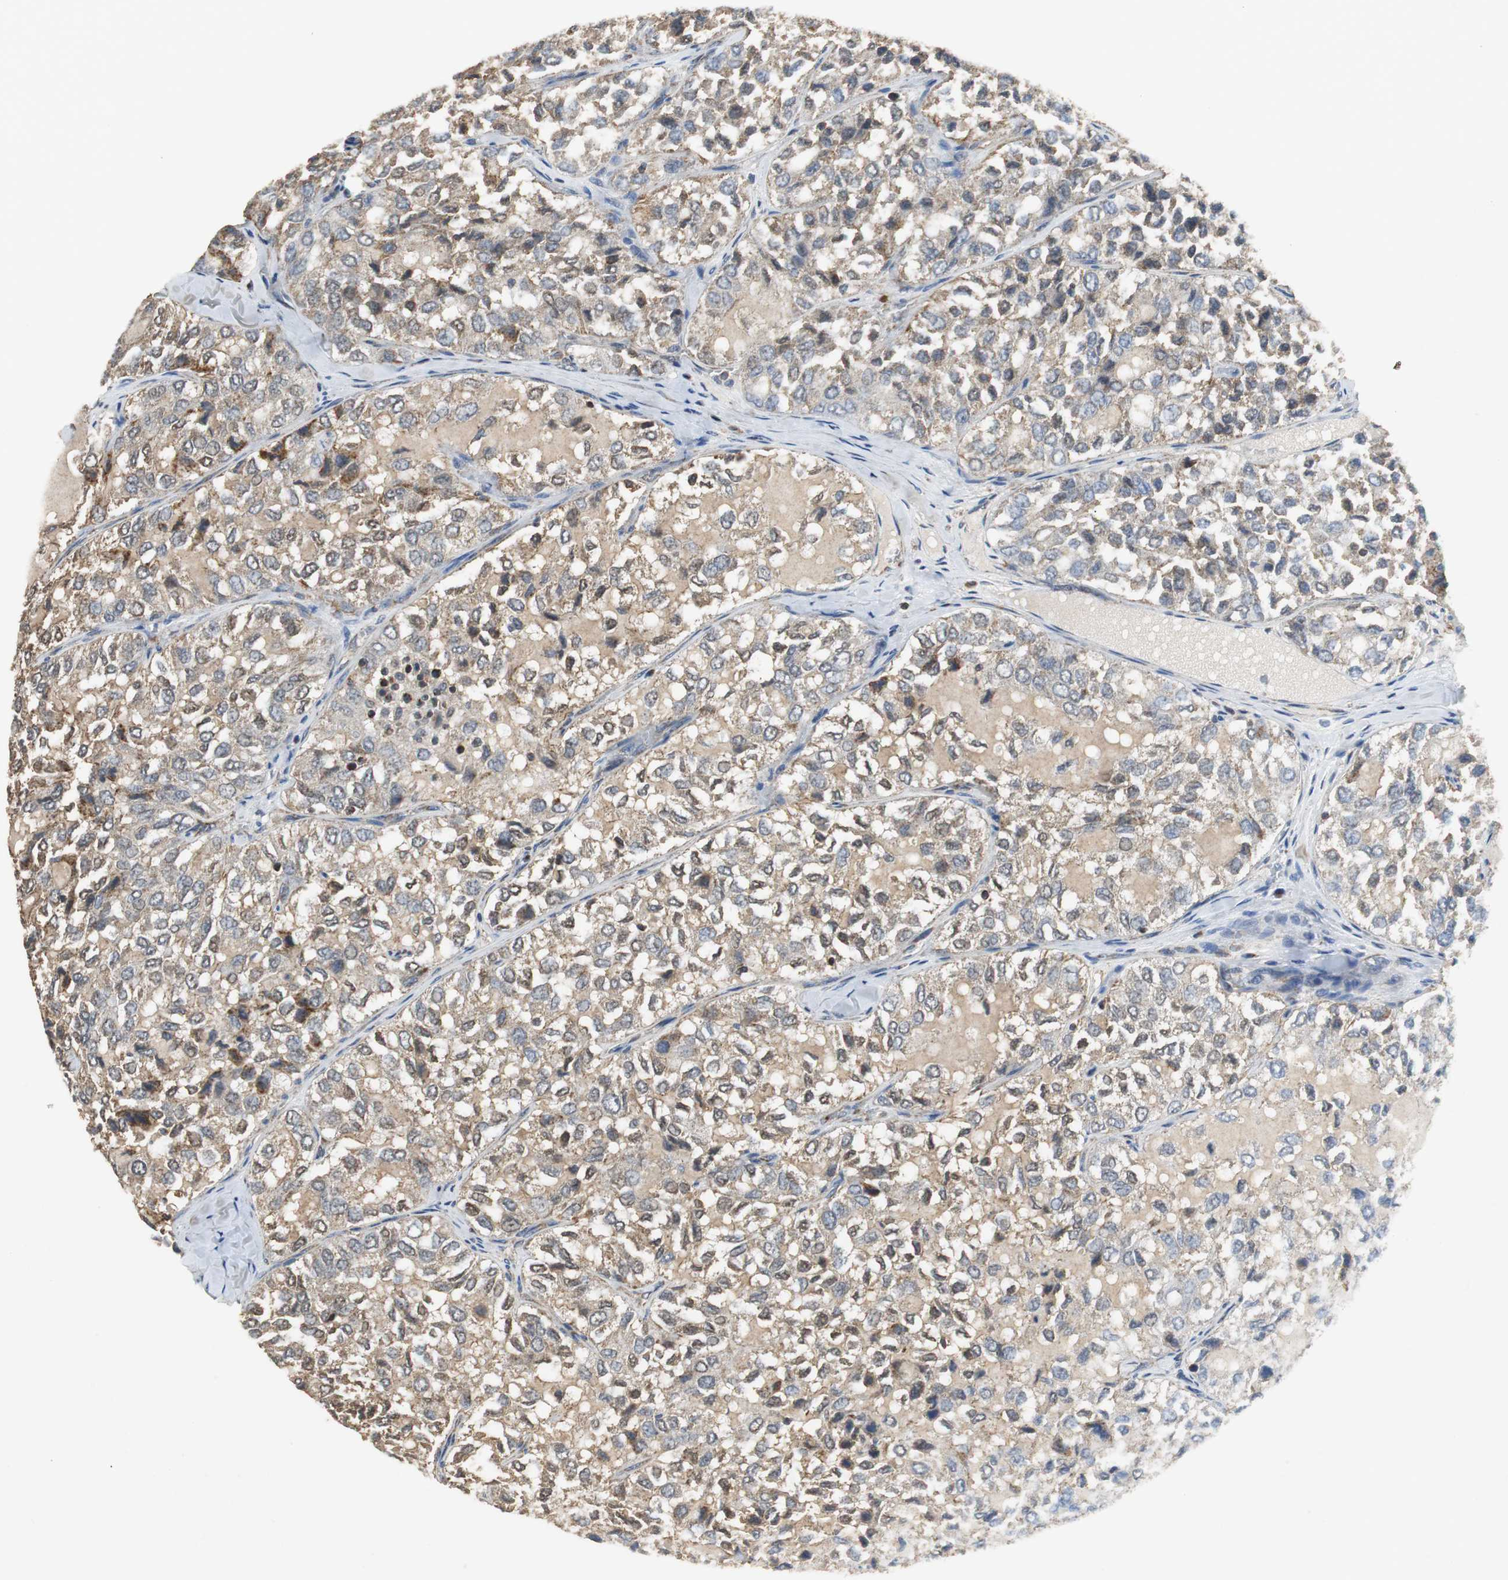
{"staining": {"intensity": "weak", "quantity": "<25%", "location": "cytoplasmic/membranous,nuclear"}, "tissue": "thyroid cancer", "cell_type": "Tumor cells", "image_type": "cancer", "snomed": [{"axis": "morphology", "description": "Follicular adenoma carcinoma, NOS"}, {"axis": "topography", "description": "Thyroid gland"}], "caption": "Immunohistochemistry (IHC) micrograph of human thyroid cancer (follicular adenoma carcinoma) stained for a protein (brown), which reveals no positivity in tumor cells.", "gene": "NNT", "patient": {"sex": "male", "age": 75}}